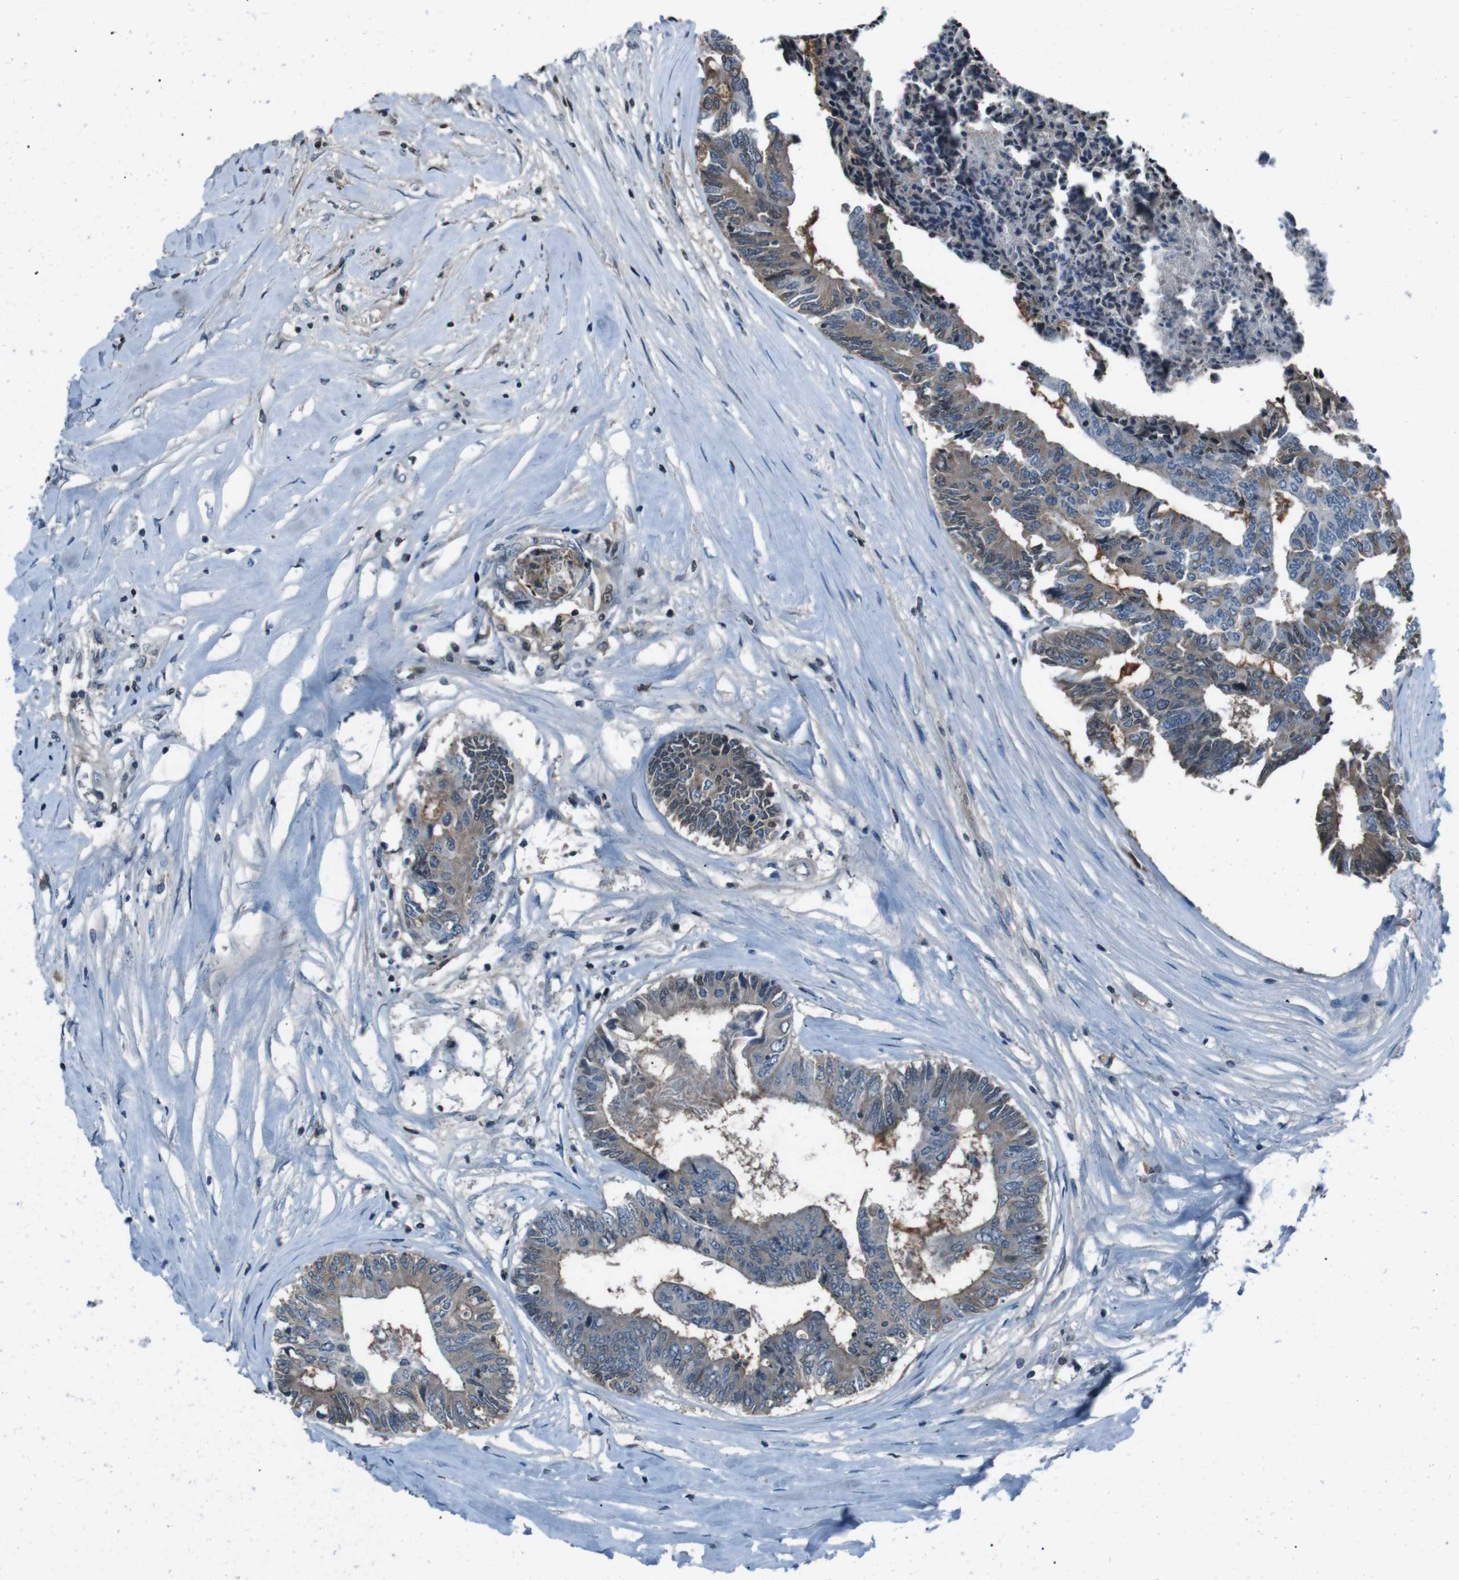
{"staining": {"intensity": "weak", "quantity": "25%-75%", "location": "cytoplasmic/membranous"}, "tissue": "colorectal cancer", "cell_type": "Tumor cells", "image_type": "cancer", "snomed": [{"axis": "morphology", "description": "Adenocarcinoma, NOS"}, {"axis": "topography", "description": "Rectum"}], "caption": "Approximately 25%-75% of tumor cells in adenocarcinoma (colorectal) show weak cytoplasmic/membranous protein staining as visualized by brown immunohistochemical staining.", "gene": "UGT1A6", "patient": {"sex": "male", "age": 63}}